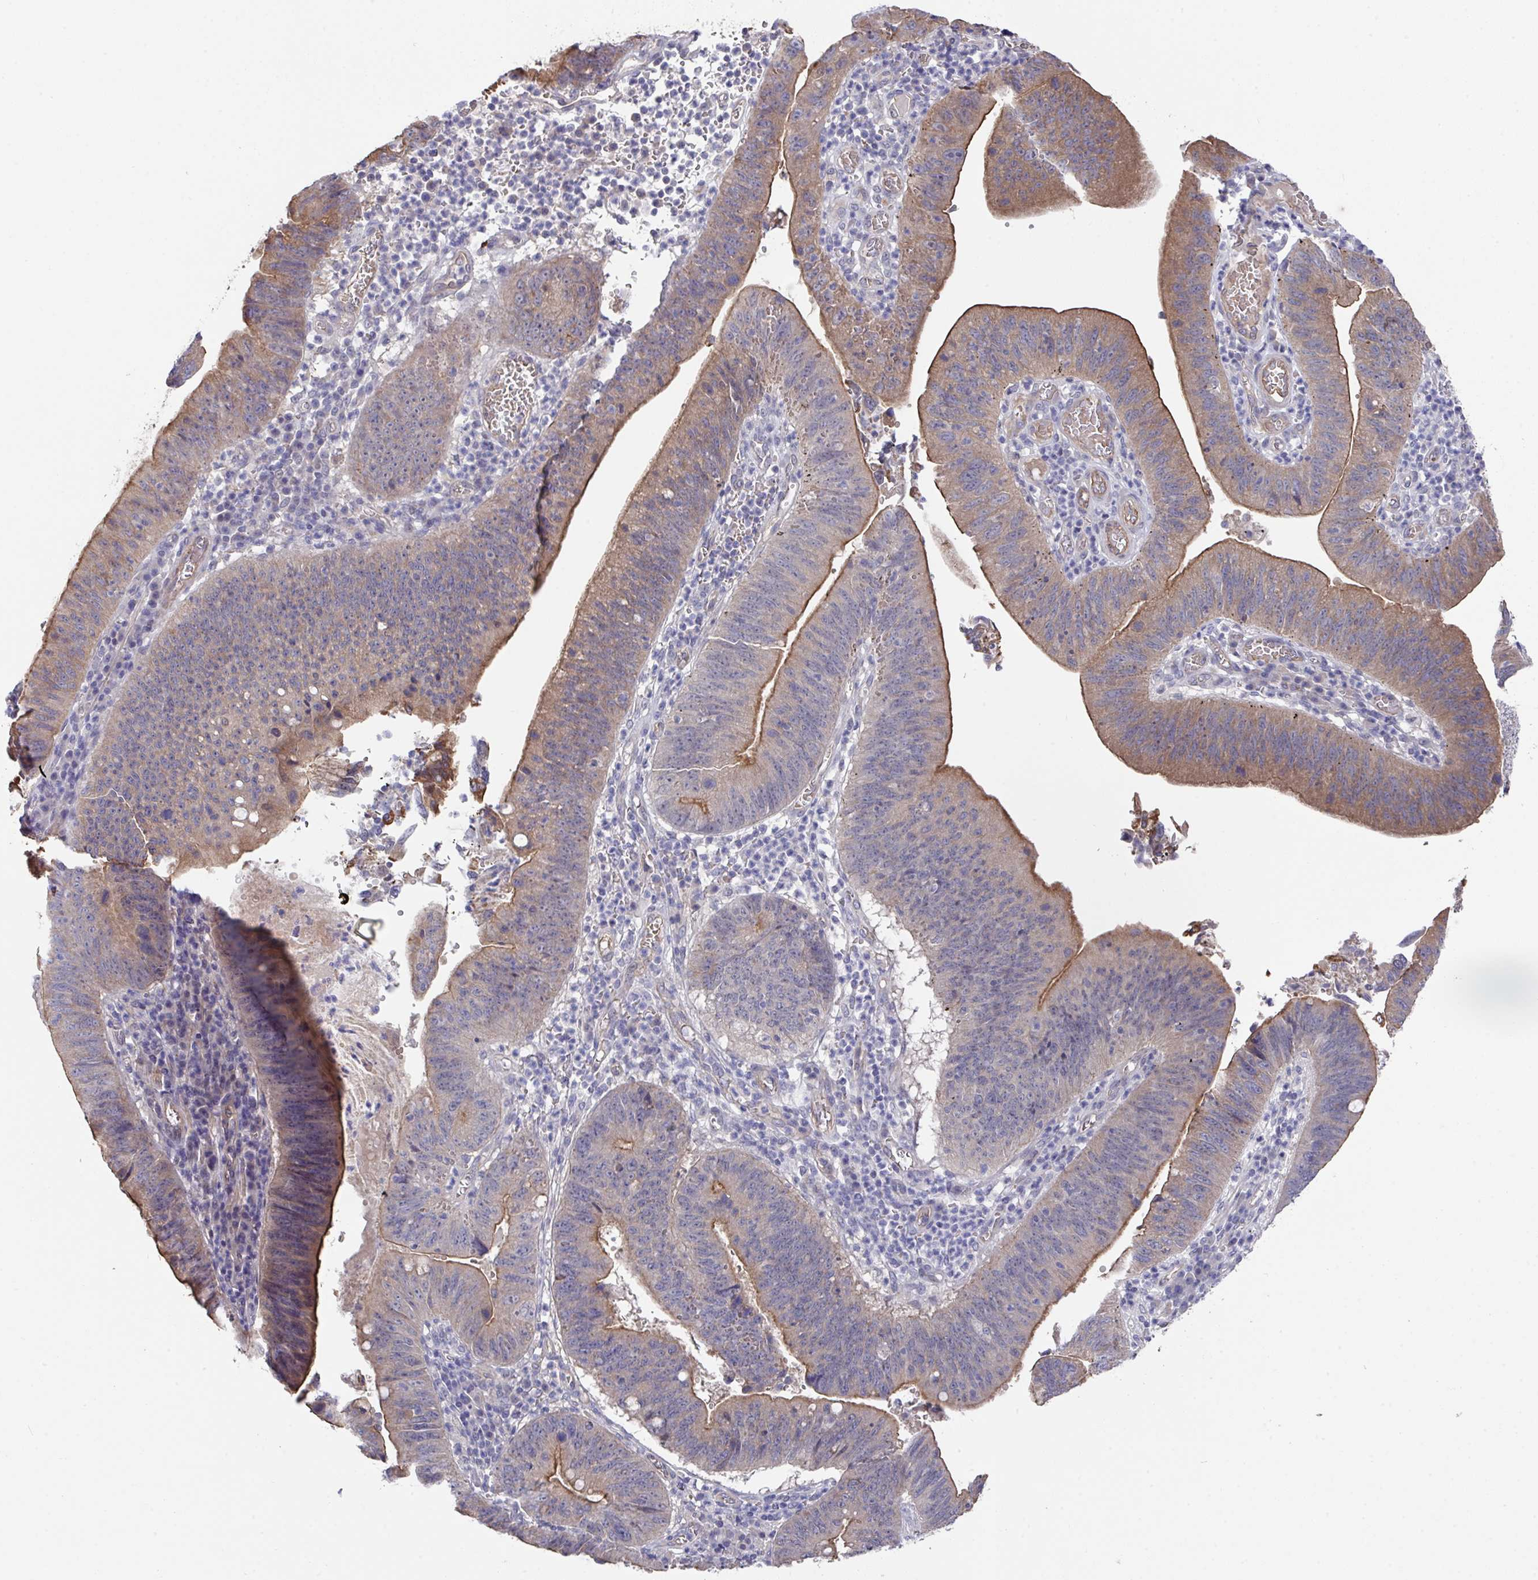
{"staining": {"intensity": "moderate", "quantity": "25%-75%", "location": "cytoplasmic/membranous"}, "tissue": "stomach cancer", "cell_type": "Tumor cells", "image_type": "cancer", "snomed": [{"axis": "morphology", "description": "Adenocarcinoma, NOS"}, {"axis": "topography", "description": "Stomach"}], "caption": "Moderate cytoplasmic/membranous protein expression is present in approximately 25%-75% of tumor cells in stomach adenocarcinoma. Using DAB (3,3'-diaminobenzidine) (brown) and hematoxylin (blue) stains, captured at high magnification using brightfield microscopy.", "gene": "PRR5", "patient": {"sex": "male", "age": 59}}